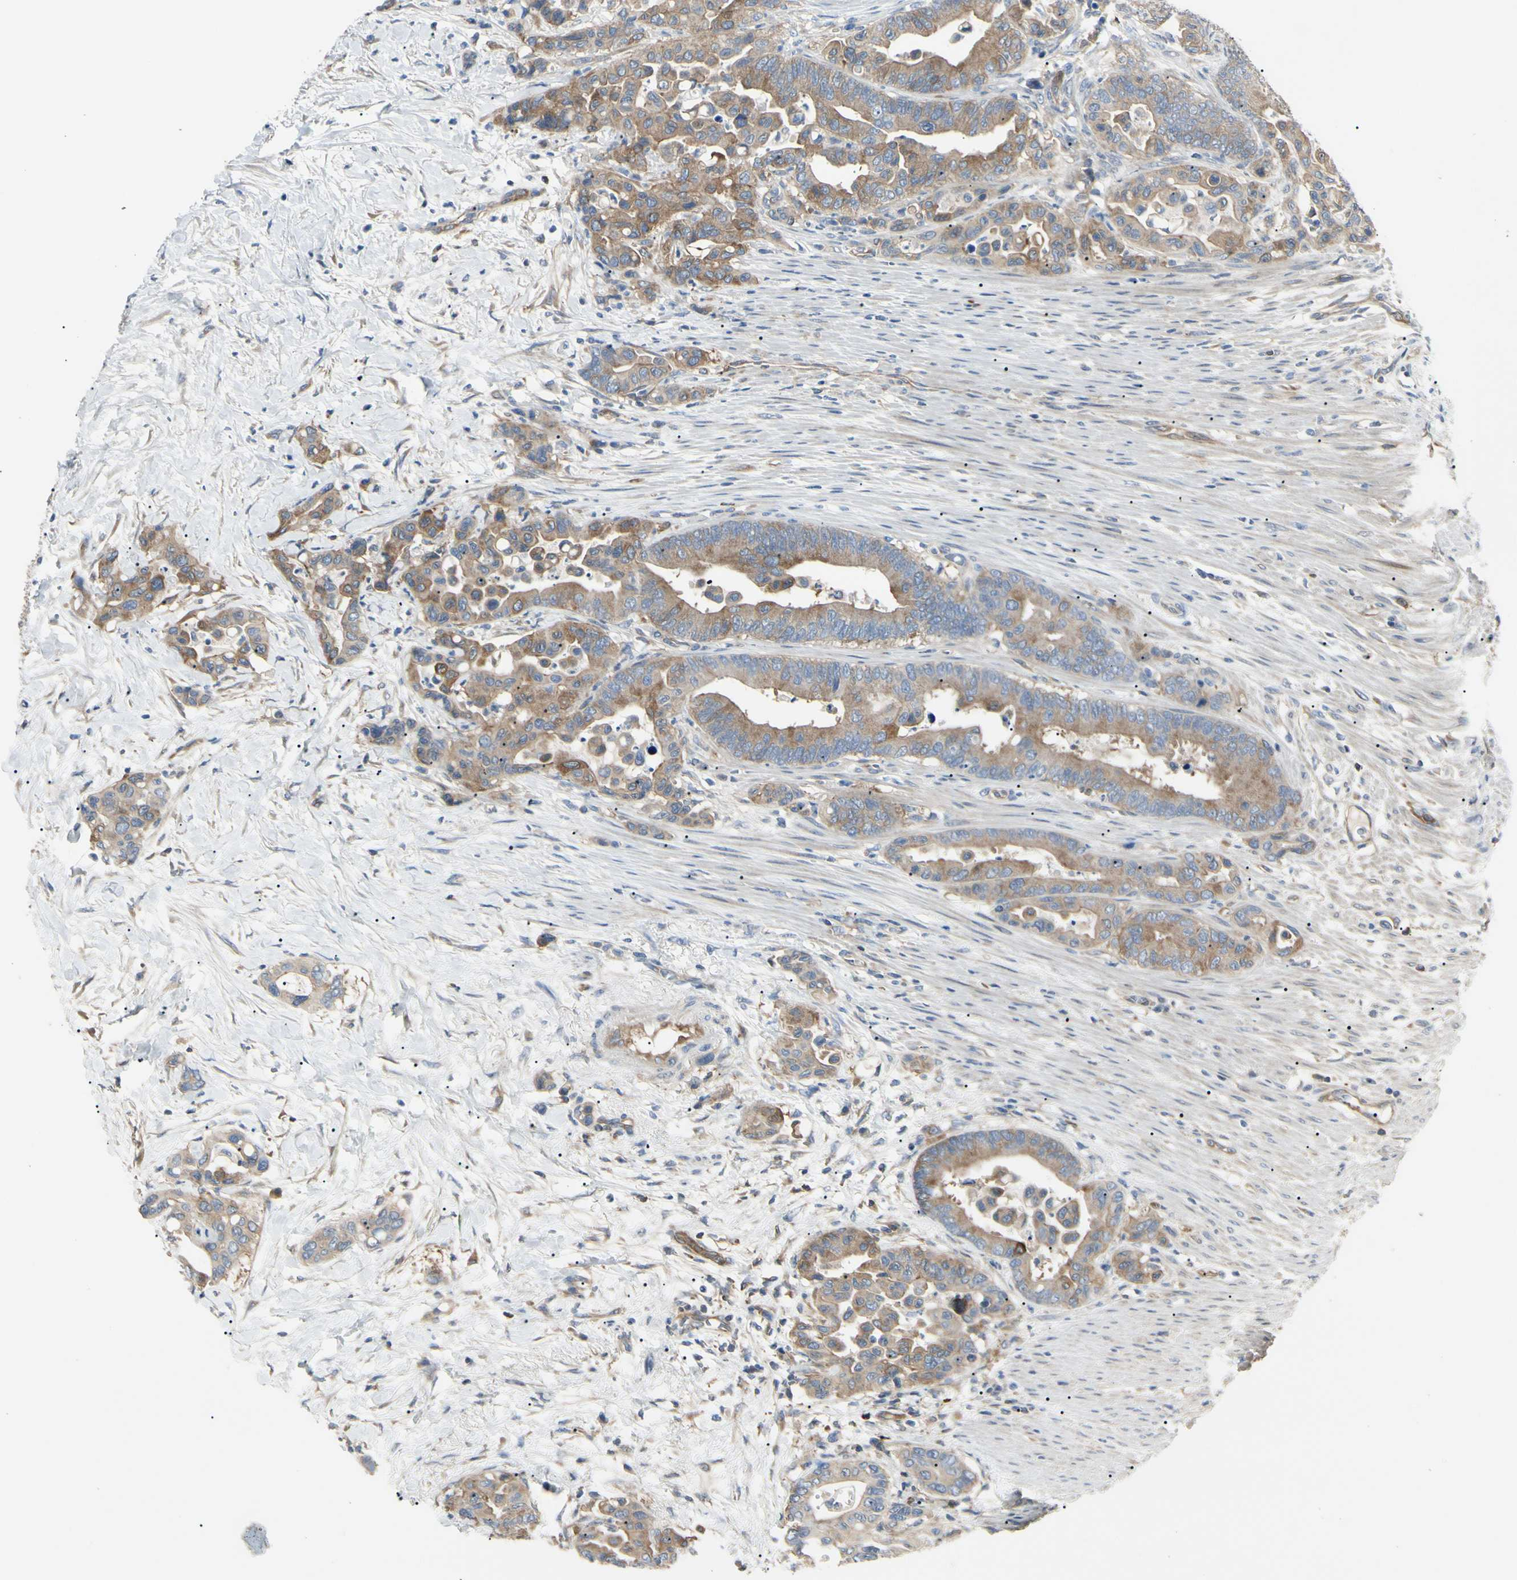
{"staining": {"intensity": "moderate", "quantity": ">75%", "location": "cytoplasmic/membranous"}, "tissue": "colorectal cancer", "cell_type": "Tumor cells", "image_type": "cancer", "snomed": [{"axis": "morphology", "description": "Normal tissue, NOS"}, {"axis": "morphology", "description": "Adenocarcinoma, NOS"}, {"axis": "topography", "description": "Colon"}], "caption": "Moderate cytoplasmic/membranous expression for a protein is appreciated in about >75% of tumor cells of colorectal cancer using IHC.", "gene": "NFKB2", "patient": {"sex": "male", "age": 82}}